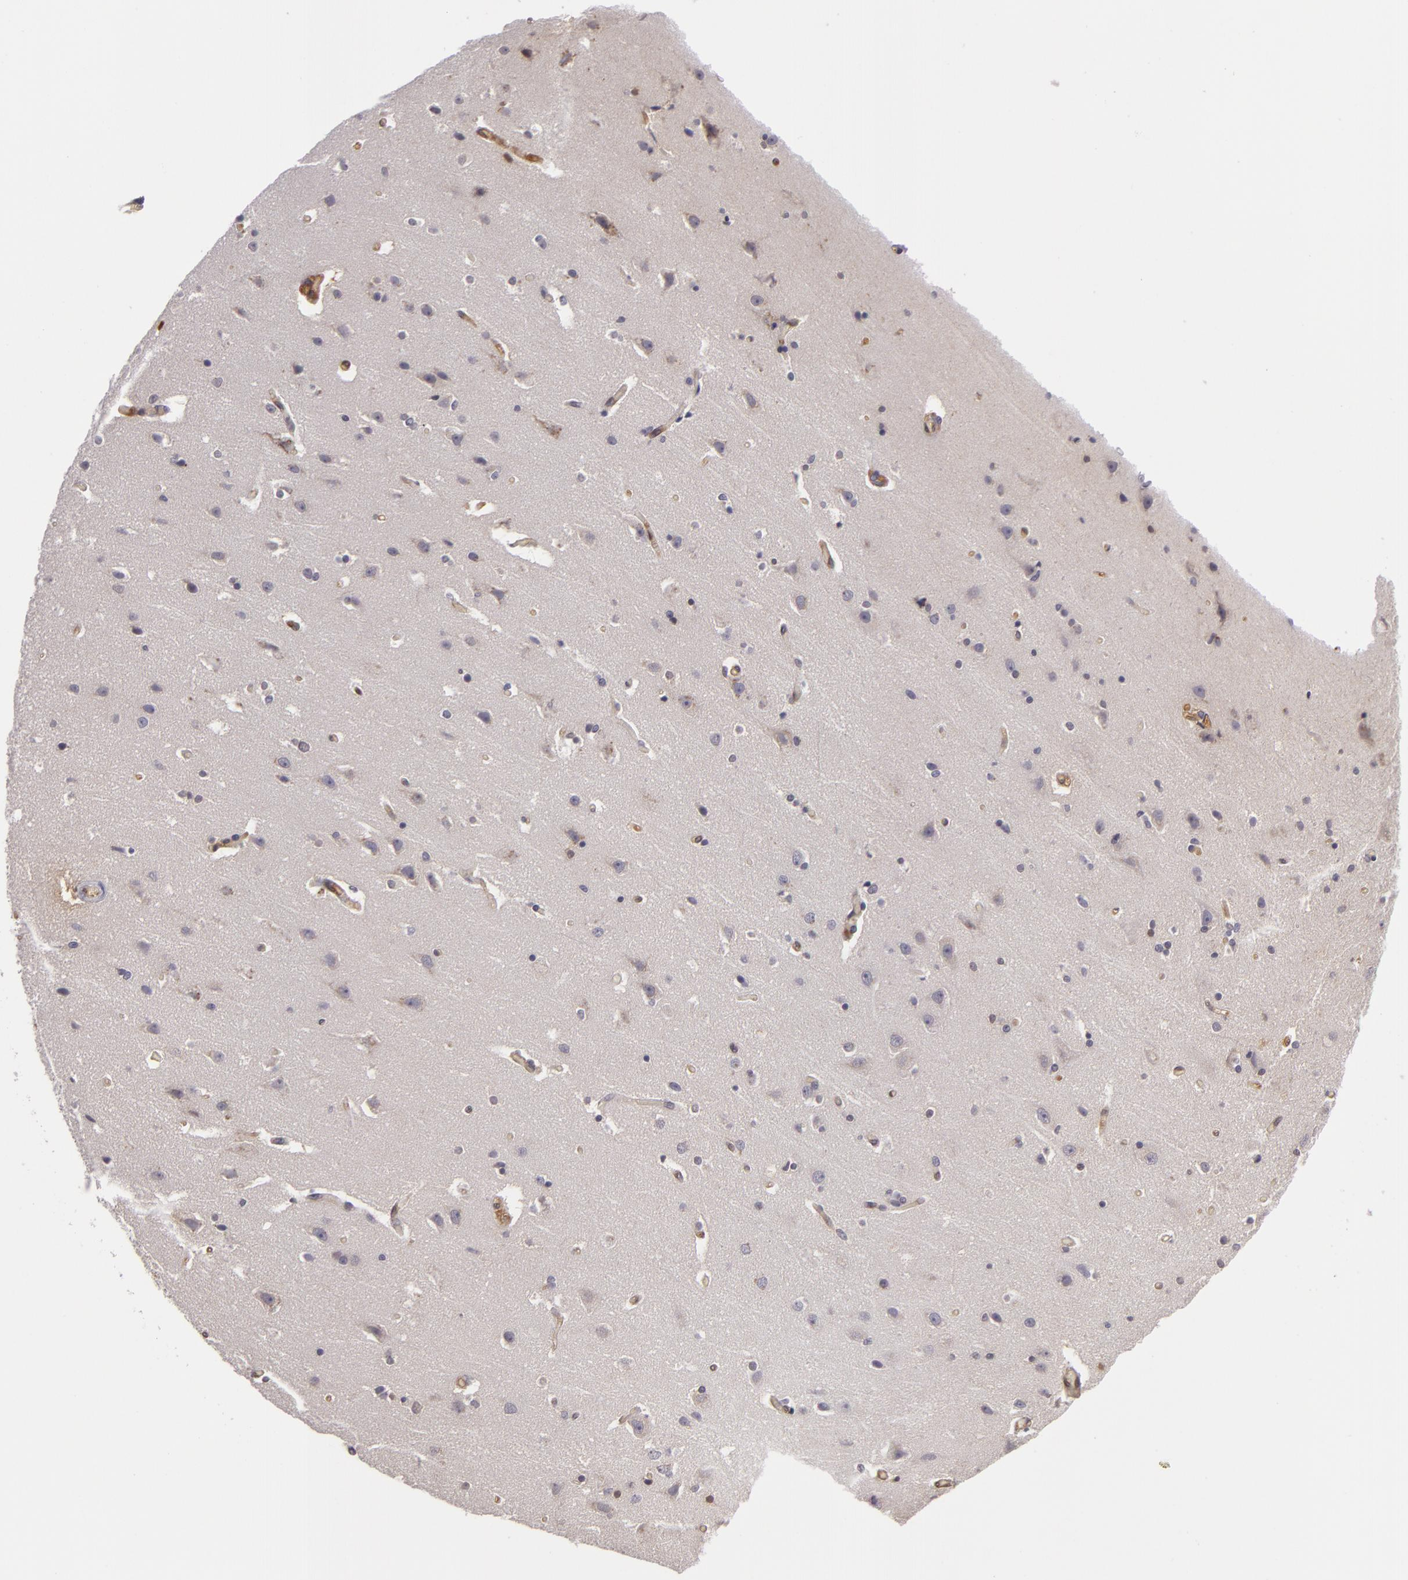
{"staining": {"intensity": "weak", "quantity": "<25%", "location": "cytoplasmic/membranous"}, "tissue": "caudate", "cell_type": "Glial cells", "image_type": "normal", "snomed": [{"axis": "morphology", "description": "Normal tissue, NOS"}, {"axis": "topography", "description": "Lateral ventricle wall"}], "caption": "Glial cells show no significant expression in normal caudate. Brightfield microscopy of immunohistochemistry (IHC) stained with DAB (brown) and hematoxylin (blue), captured at high magnification.", "gene": "ZNF229", "patient": {"sex": "female", "age": 54}}